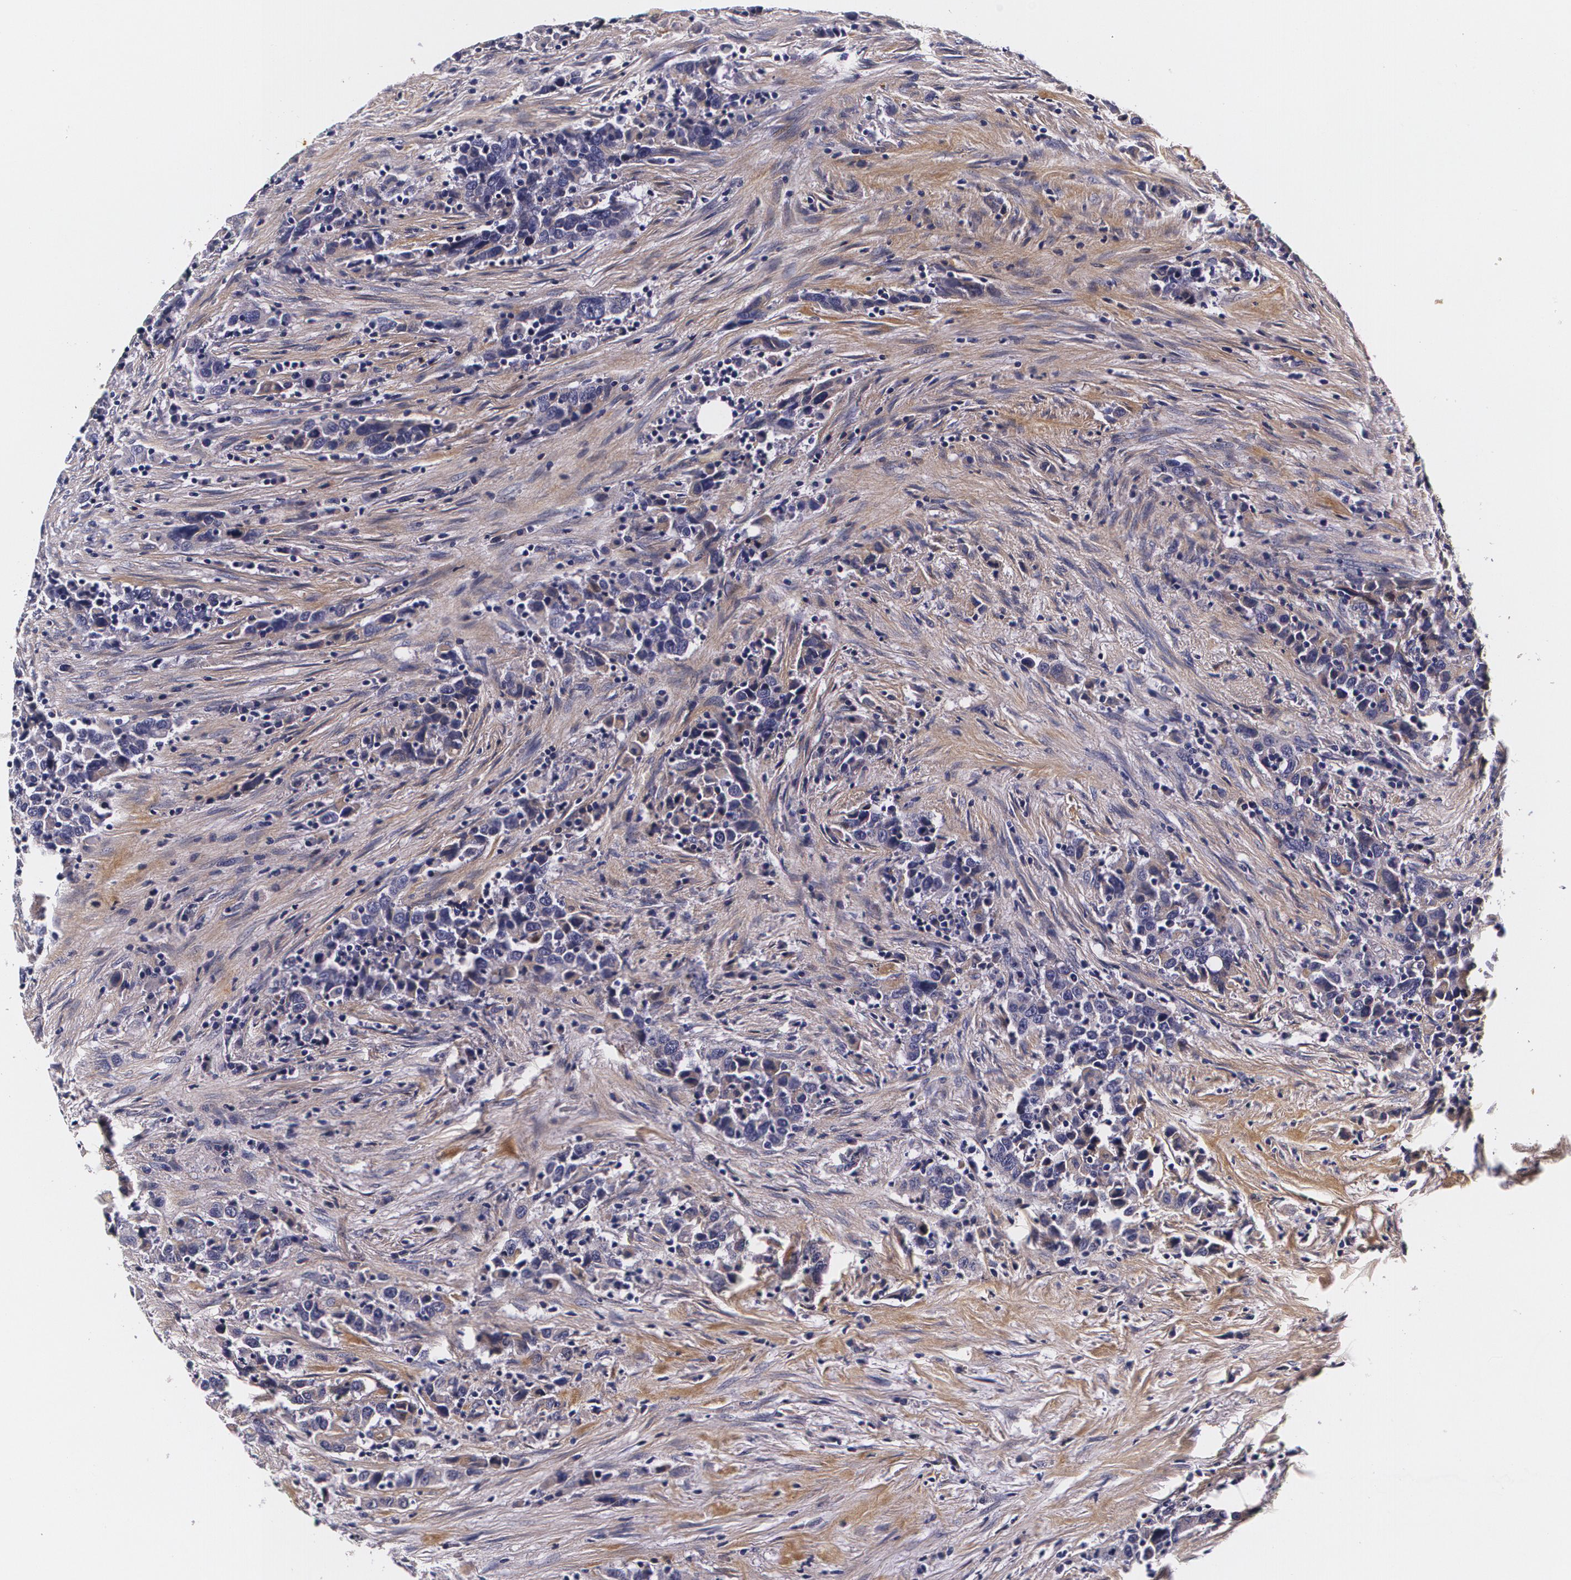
{"staining": {"intensity": "weak", "quantity": ">75%", "location": "cytoplasmic/membranous"}, "tissue": "urothelial cancer", "cell_type": "Tumor cells", "image_type": "cancer", "snomed": [{"axis": "morphology", "description": "Urothelial carcinoma, High grade"}, {"axis": "topography", "description": "Urinary bladder"}], "caption": "IHC staining of urothelial carcinoma (high-grade), which displays low levels of weak cytoplasmic/membranous positivity in approximately >75% of tumor cells indicating weak cytoplasmic/membranous protein staining. The staining was performed using DAB (3,3'-diaminobenzidine) (brown) for protein detection and nuclei were counterstained in hematoxylin (blue).", "gene": "TTR", "patient": {"sex": "male", "age": 61}}